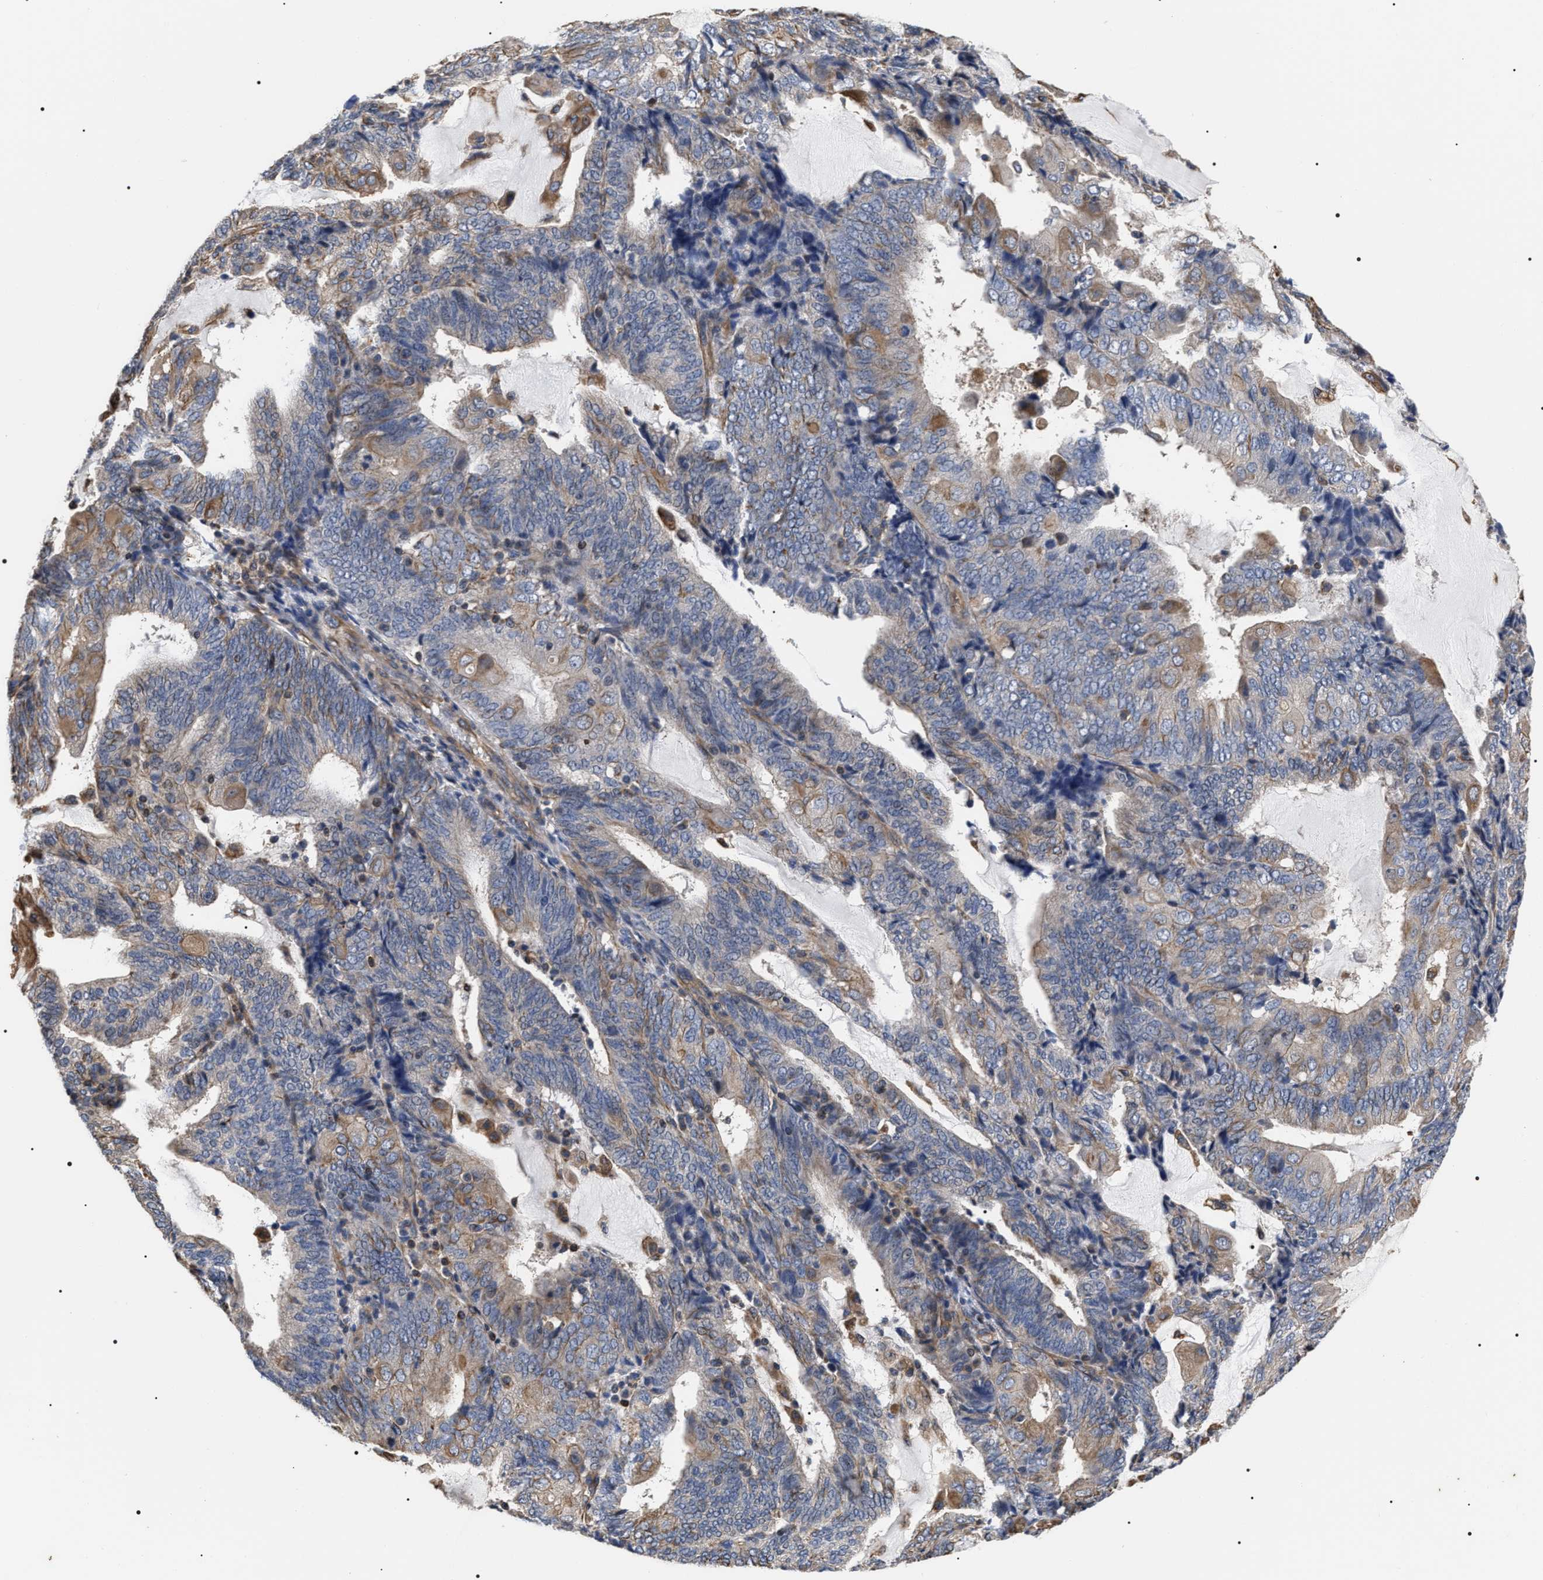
{"staining": {"intensity": "weak", "quantity": "25%-75%", "location": "cytoplasmic/membranous"}, "tissue": "endometrial cancer", "cell_type": "Tumor cells", "image_type": "cancer", "snomed": [{"axis": "morphology", "description": "Adenocarcinoma, NOS"}, {"axis": "topography", "description": "Endometrium"}], "caption": "Endometrial cancer was stained to show a protein in brown. There is low levels of weak cytoplasmic/membranous positivity in approximately 25%-75% of tumor cells.", "gene": "TSPAN33", "patient": {"sex": "female", "age": 81}}